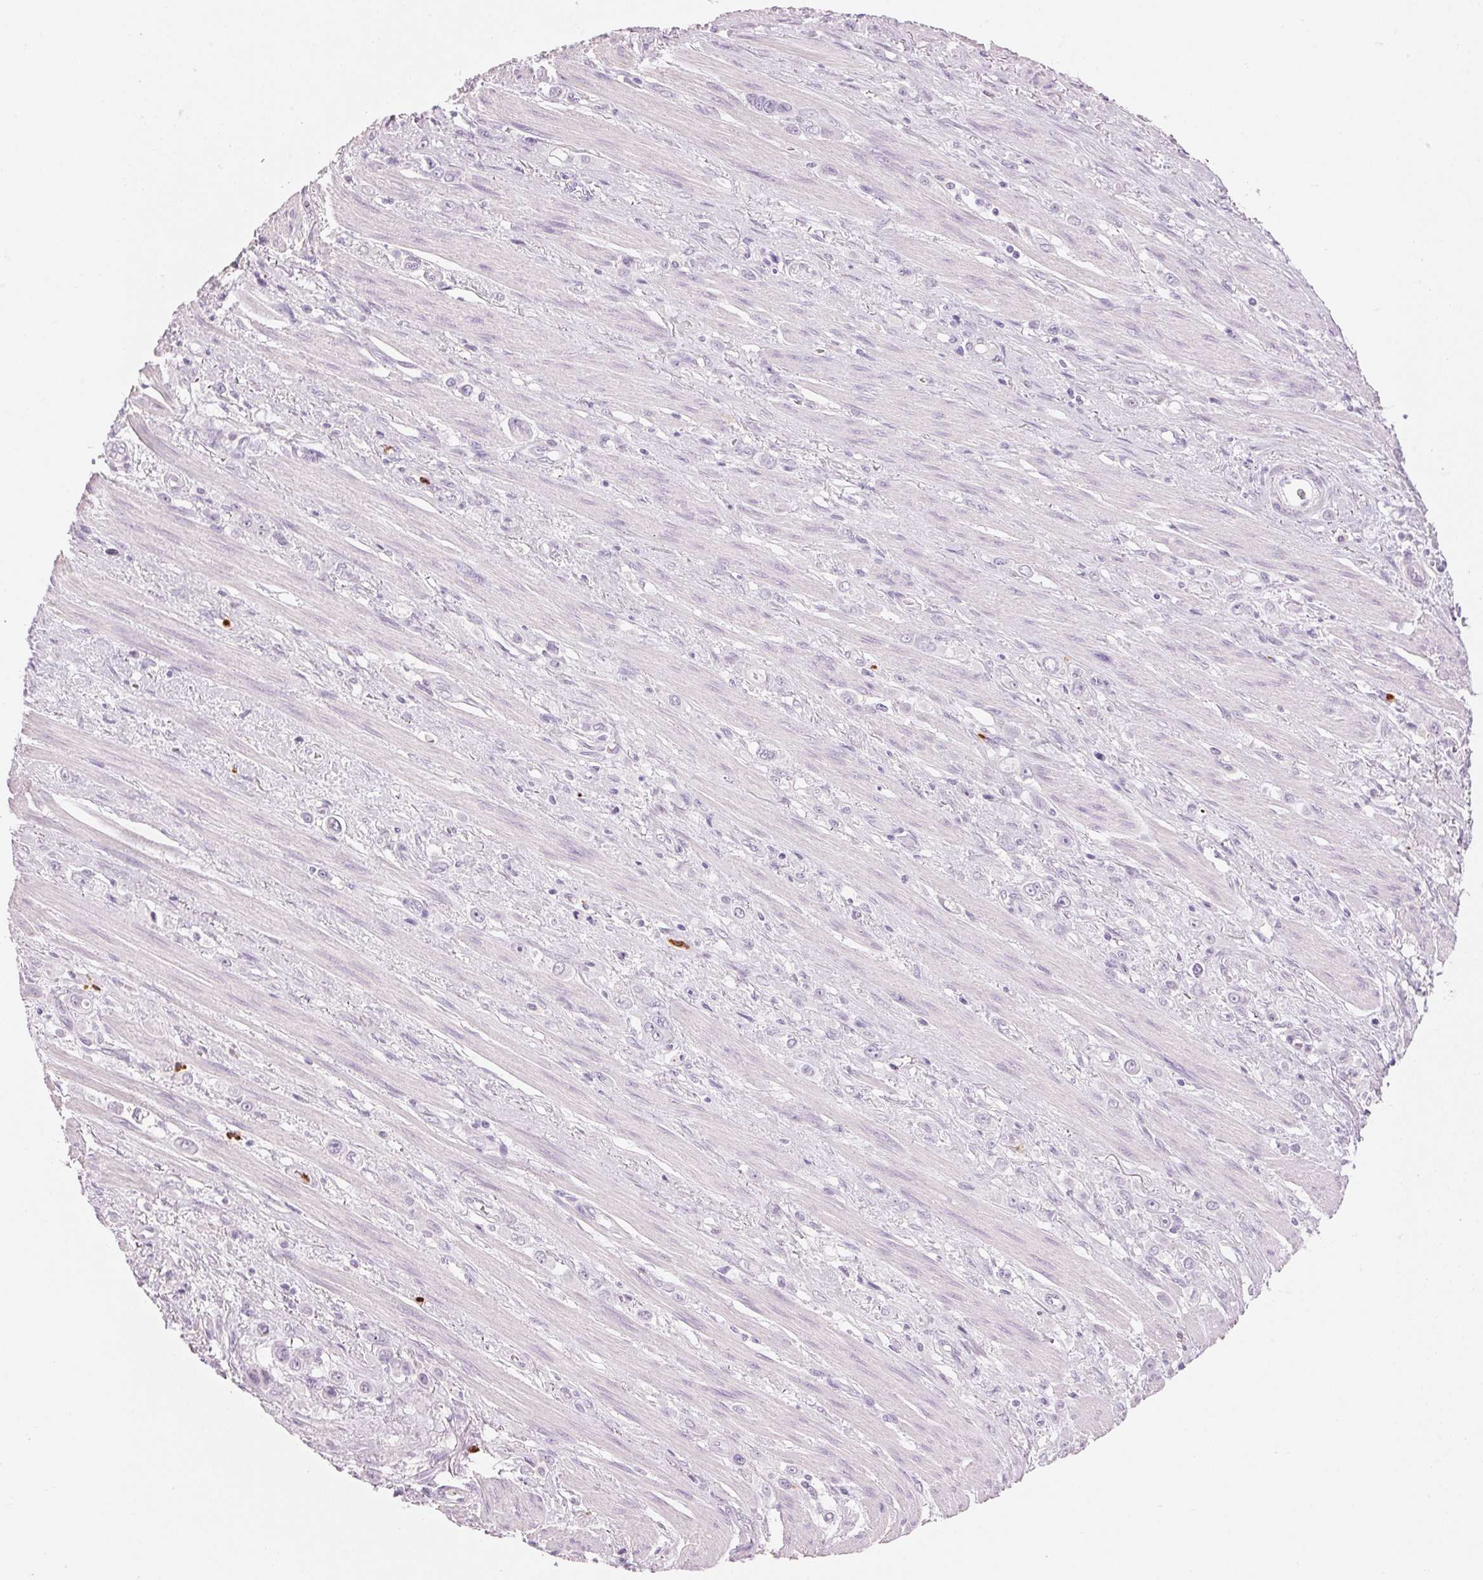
{"staining": {"intensity": "negative", "quantity": "none", "location": "none"}, "tissue": "stomach cancer", "cell_type": "Tumor cells", "image_type": "cancer", "snomed": [{"axis": "morphology", "description": "Adenocarcinoma, NOS"}, {"axis": "topography", "description": "Stomach, upper"}], "caption": "Micrograph shows no protein positivity in tumor cells of stomach cancer tissue.", "gene": "KLK7", "patient": {"sex": "male", "age": 75}}